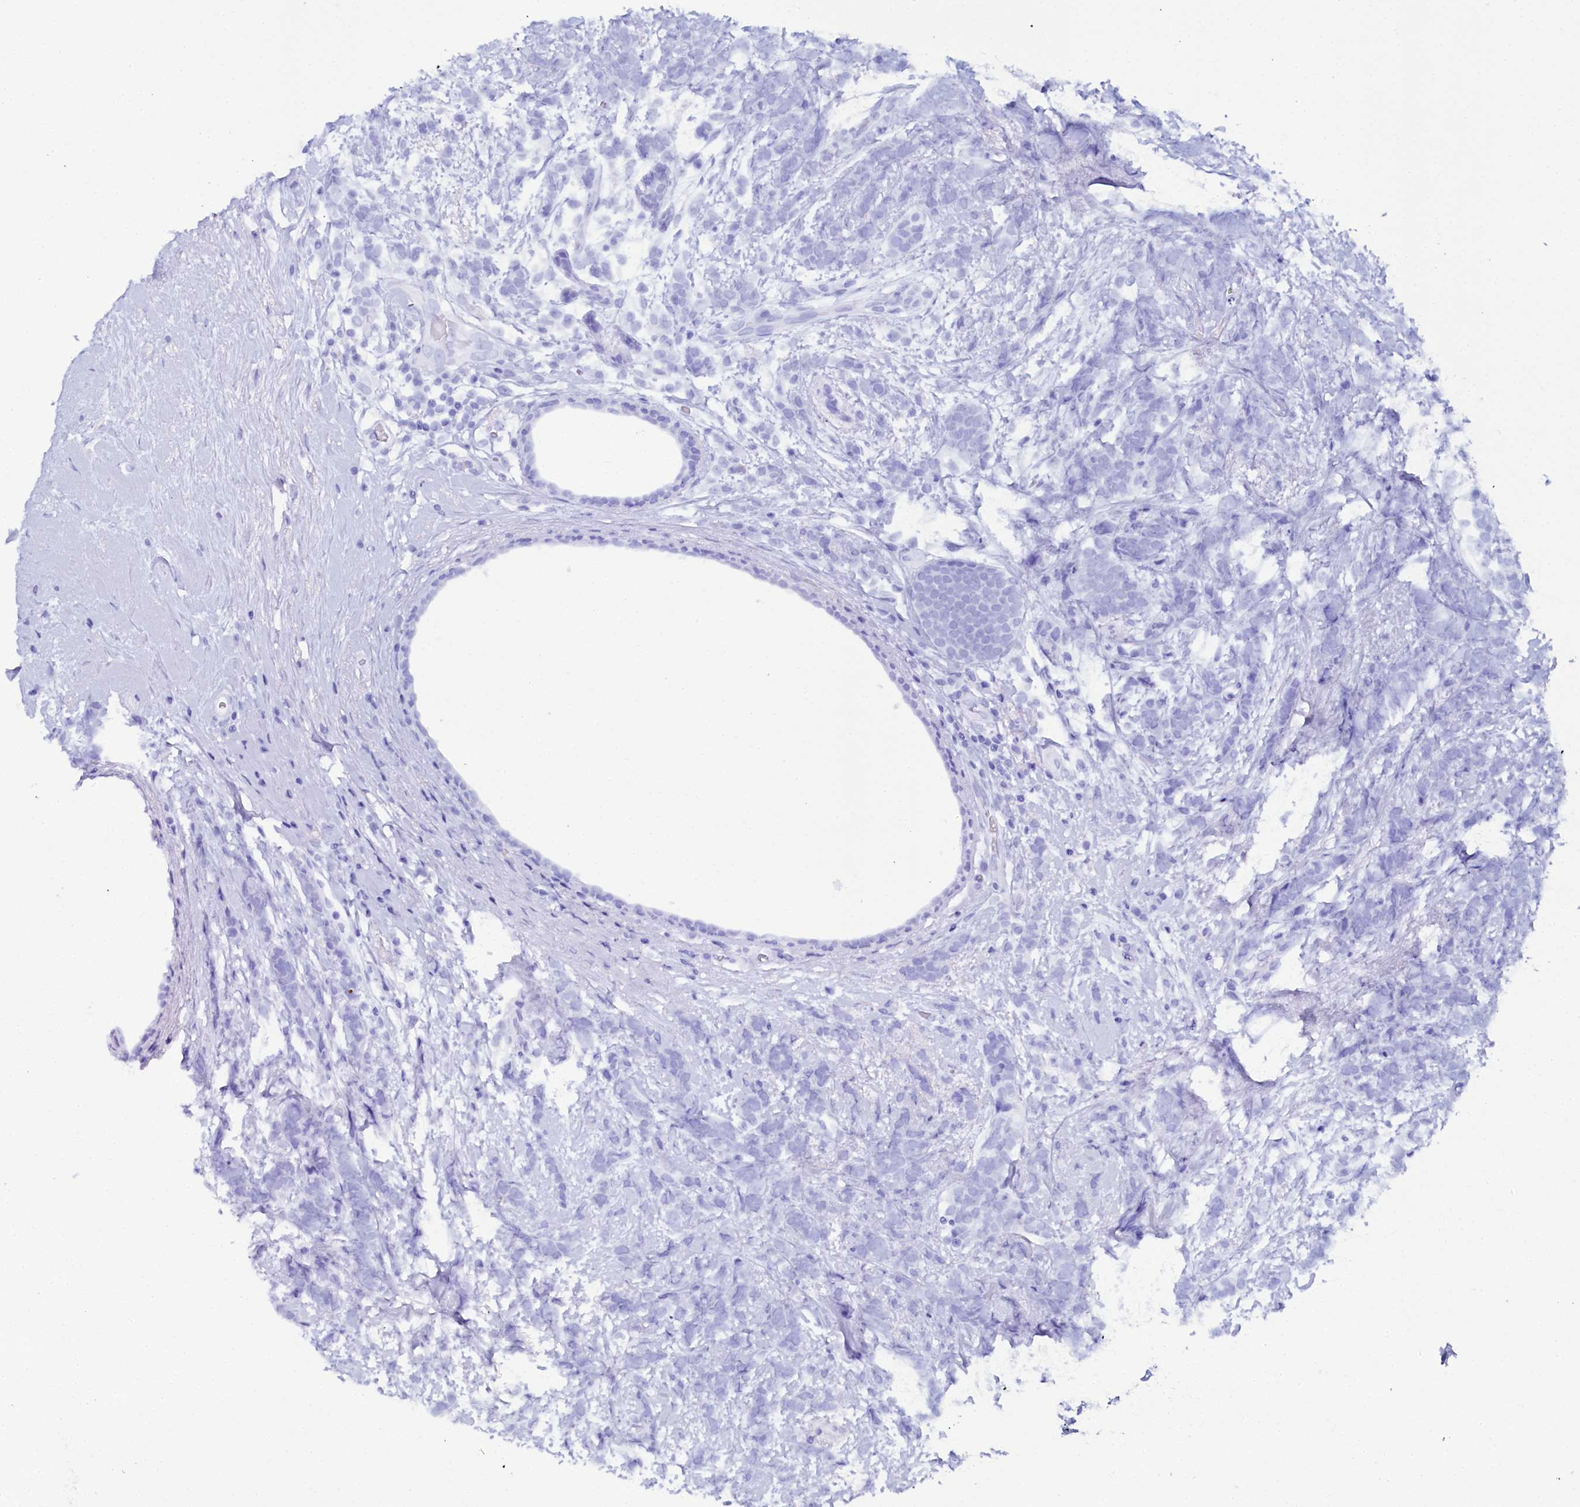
{"staining": {"intensity": "negative", "quantity": "none", "location": "none"}, "tissue": "breast cancer", "cell_type": "Tumor cells", "image_type": "cancer", "snomed": [{"axis": "morphology", "description": "Lobular carcinoma"}, {"axis": "topography", "description": "Breast"}], "caption": "A histopathology image of breast cancer stained for a protein displays no brown staining in tumor cells.", "gene": "TCOF1", "patient": {"sex": "female", "age": 58}}